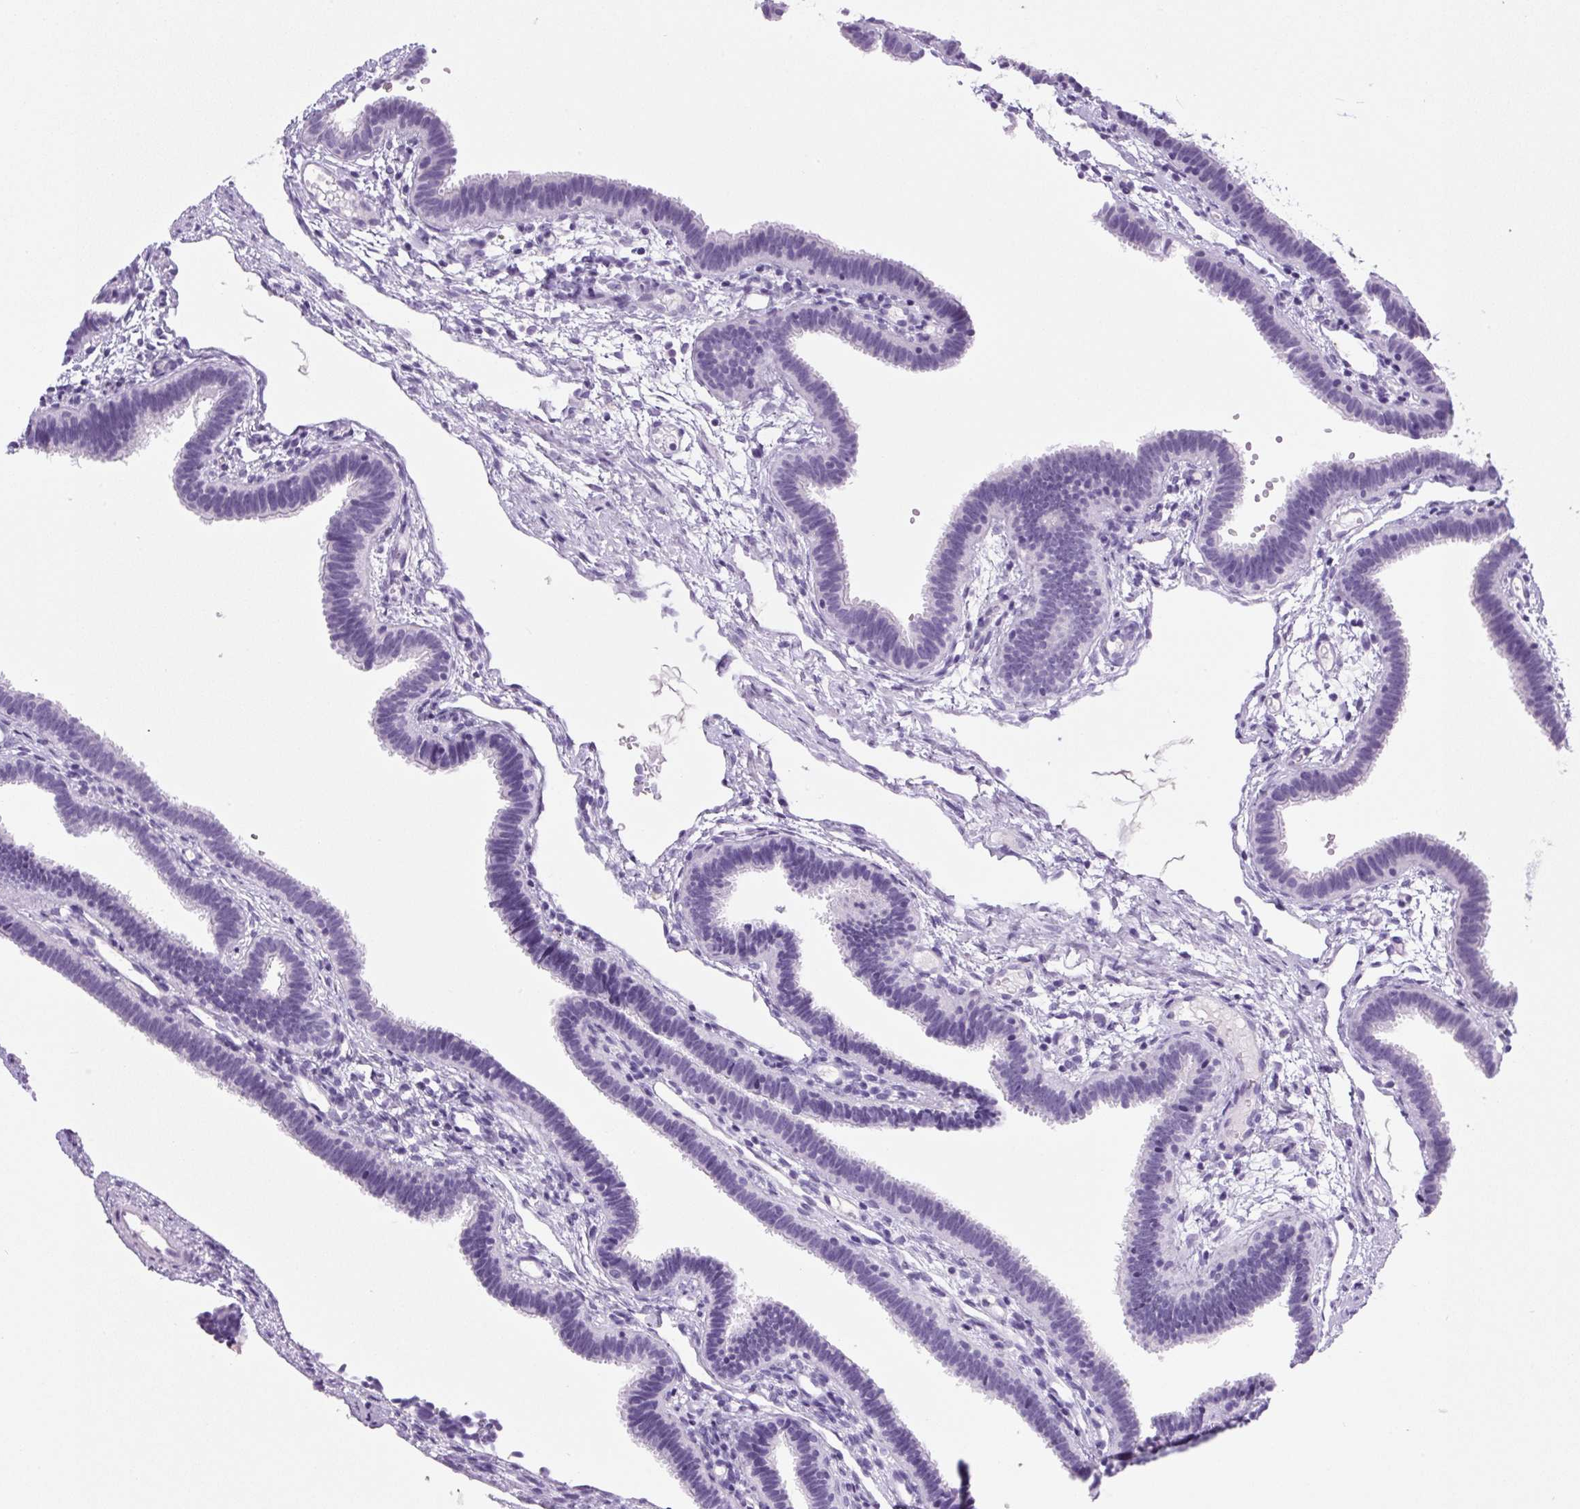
{"staining": {"intensity": "negative", "quantity": "none", "location": "none"}, "tissue": "fallopian tube", "cell_type": "Glandular cells", "image_type": "normal", "snomed": [{"axis": "morphology", "description": "Normal tissue, NOS"}, {"axis": "topography", "description": "Fallopian tube"}], "caption": "Immunohistochemistry photomicrograph of benign fallopian tube stained for a protein (brown), which shows no expression in glandular cells. The staining is performed using DAB brown chromogen with nuclei counter-stained in using hematoxylin.", "gene": "PRRT1", "patient": {"sex": "female", "age": 37}}